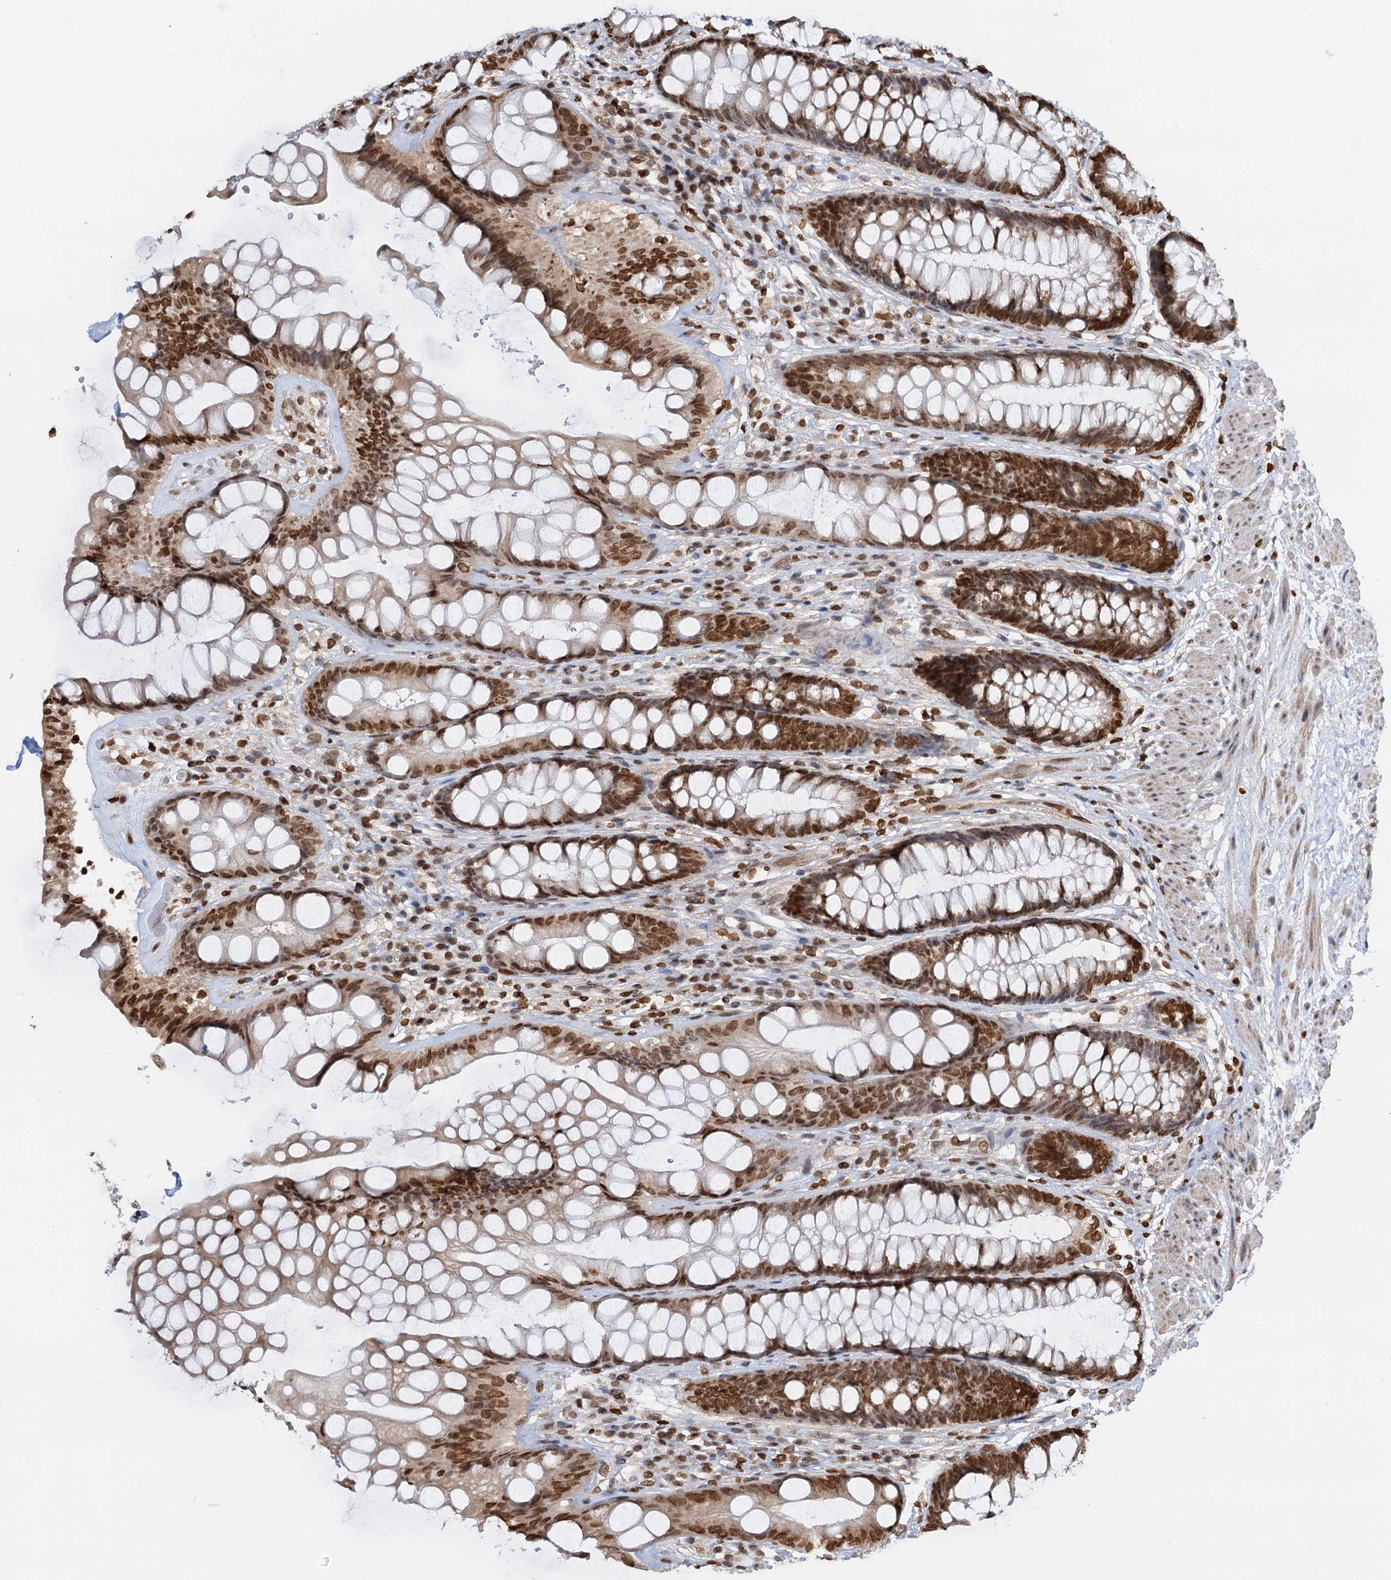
{"staining": {"intensity": "strong", "quantity": ">75%", "location": "nuclear"}, "tissue": "rectum", "cell_type": "Glandular cells", "image_type": "normal", "snomed": [{"axis": "morphology", "description": "Normal tissue, NOS"}, {"axis": "topography", "description": "Rectum"}], "caption": "Immunohistochemical staining of unremarkable human rectum displays strong nuclear protein staining in about >75% of glandular cells.", "gene": "ZC3H13", "patient": {"sex": "male", "age": 74}}